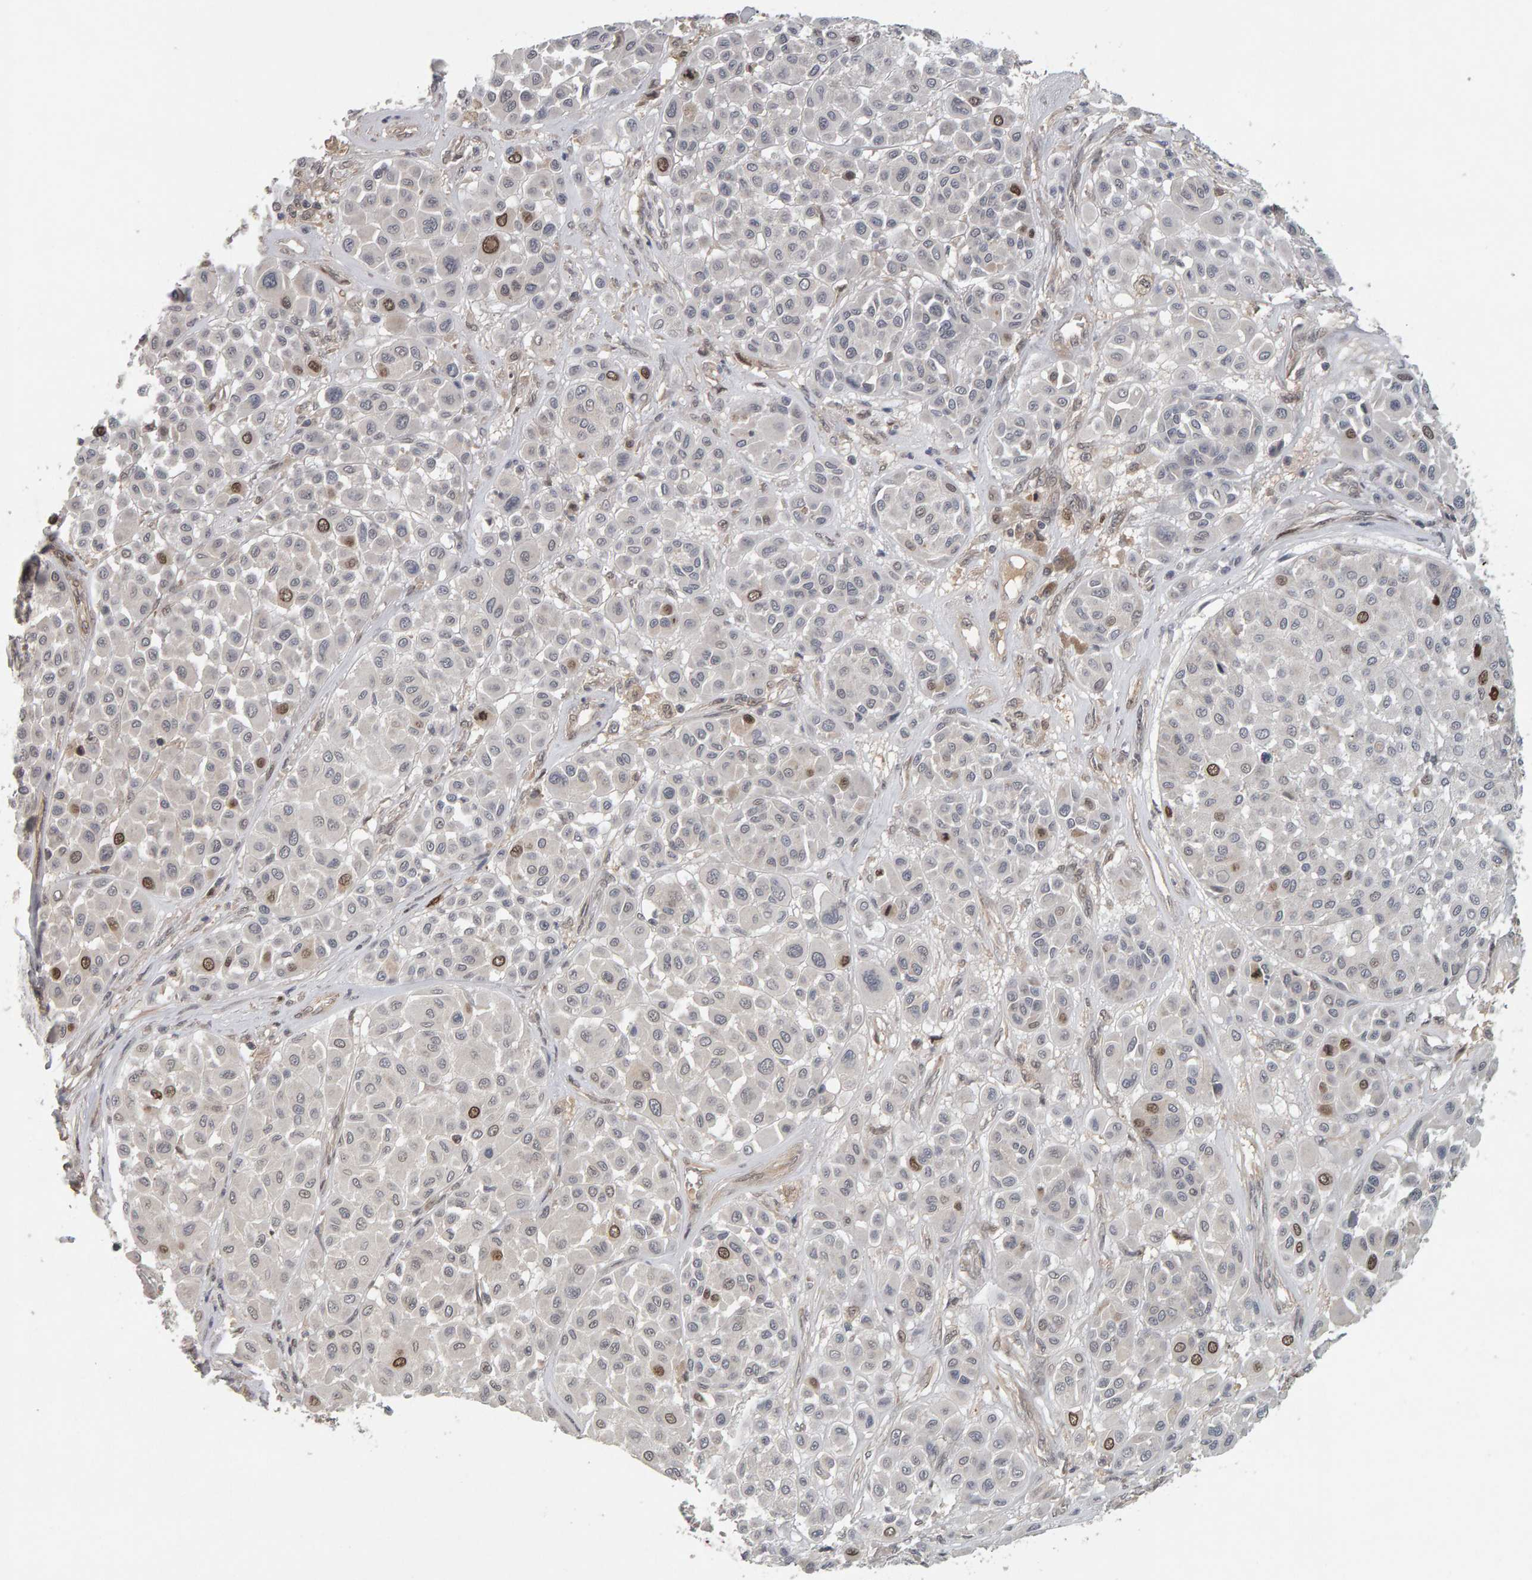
{"staining": {"intensity": "moderate", "quantity": "<25%", "location": "nuclear"}, "tissue": "melanoma", "cell_type": "Tumor cells", "image_type": "cancer", "snomed": [{"axis": "morphology", "description": "Malignant melanoma, Metastatic site"}, {"axis": "topography", "description": "Soft tissue"}], "caption": "Protein staining of malignant melanoma (metastatic site) tissue reveals moderate nuclear expression in approximately <25% of tumor cells.", "gene": "CDCA5", "patient": {"sex": "male", "age": 41}}